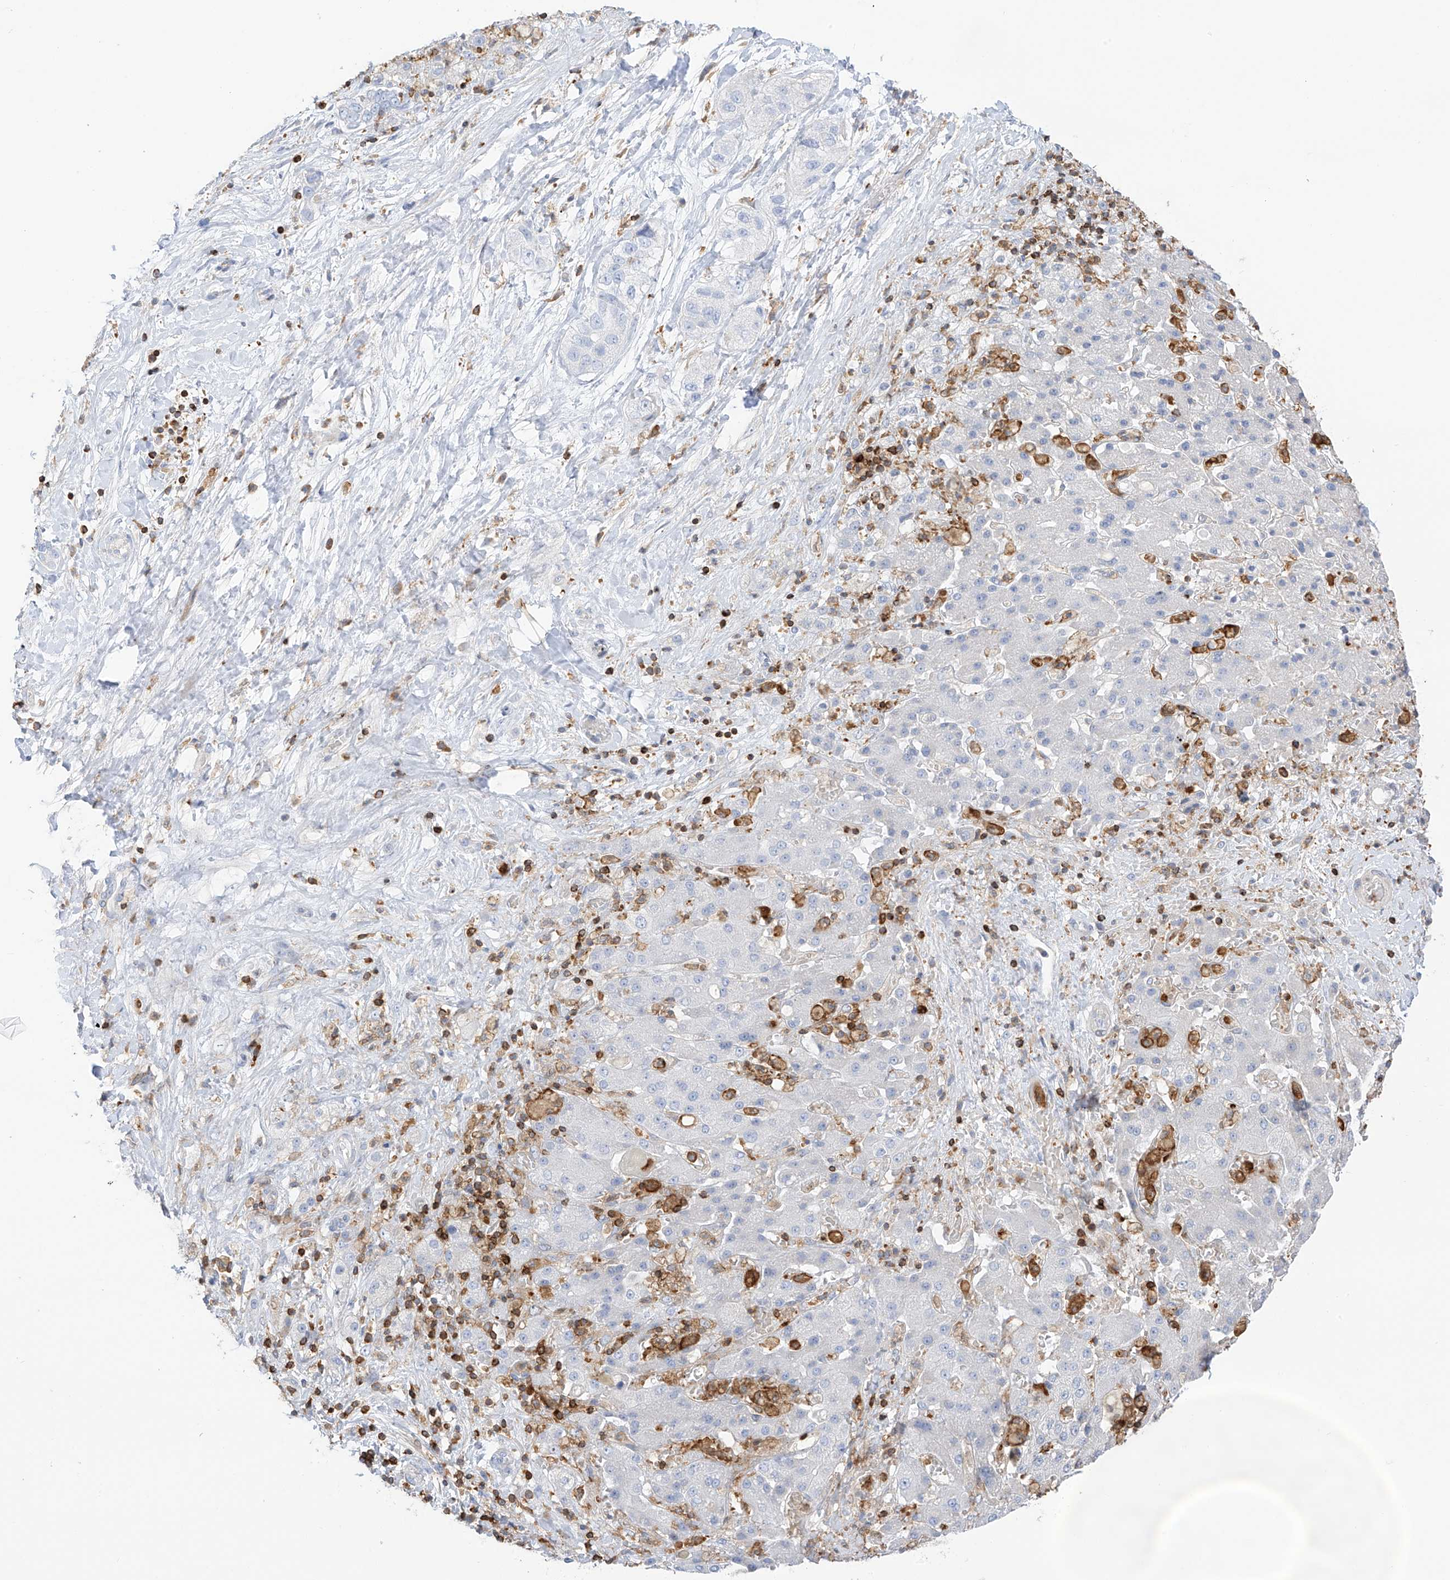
{"staining": {"intensity": "negative", "quantity": "none", "location": "none"}, "tissue": "liver cancer", "cell_type": "Tumor cells", "image_type": "cancer", "snomed": [{"axis": "morphology", "description": "Cholangiocarcinoma"}, {"axis": "topography", "description": "Liver"}], "caption": "This is an IHC histopathology image of human liver cancer. There is no positivity in tumor cells.", "gene": "ARHGAP25", "patient": {"sex": "female", "age": 52}}